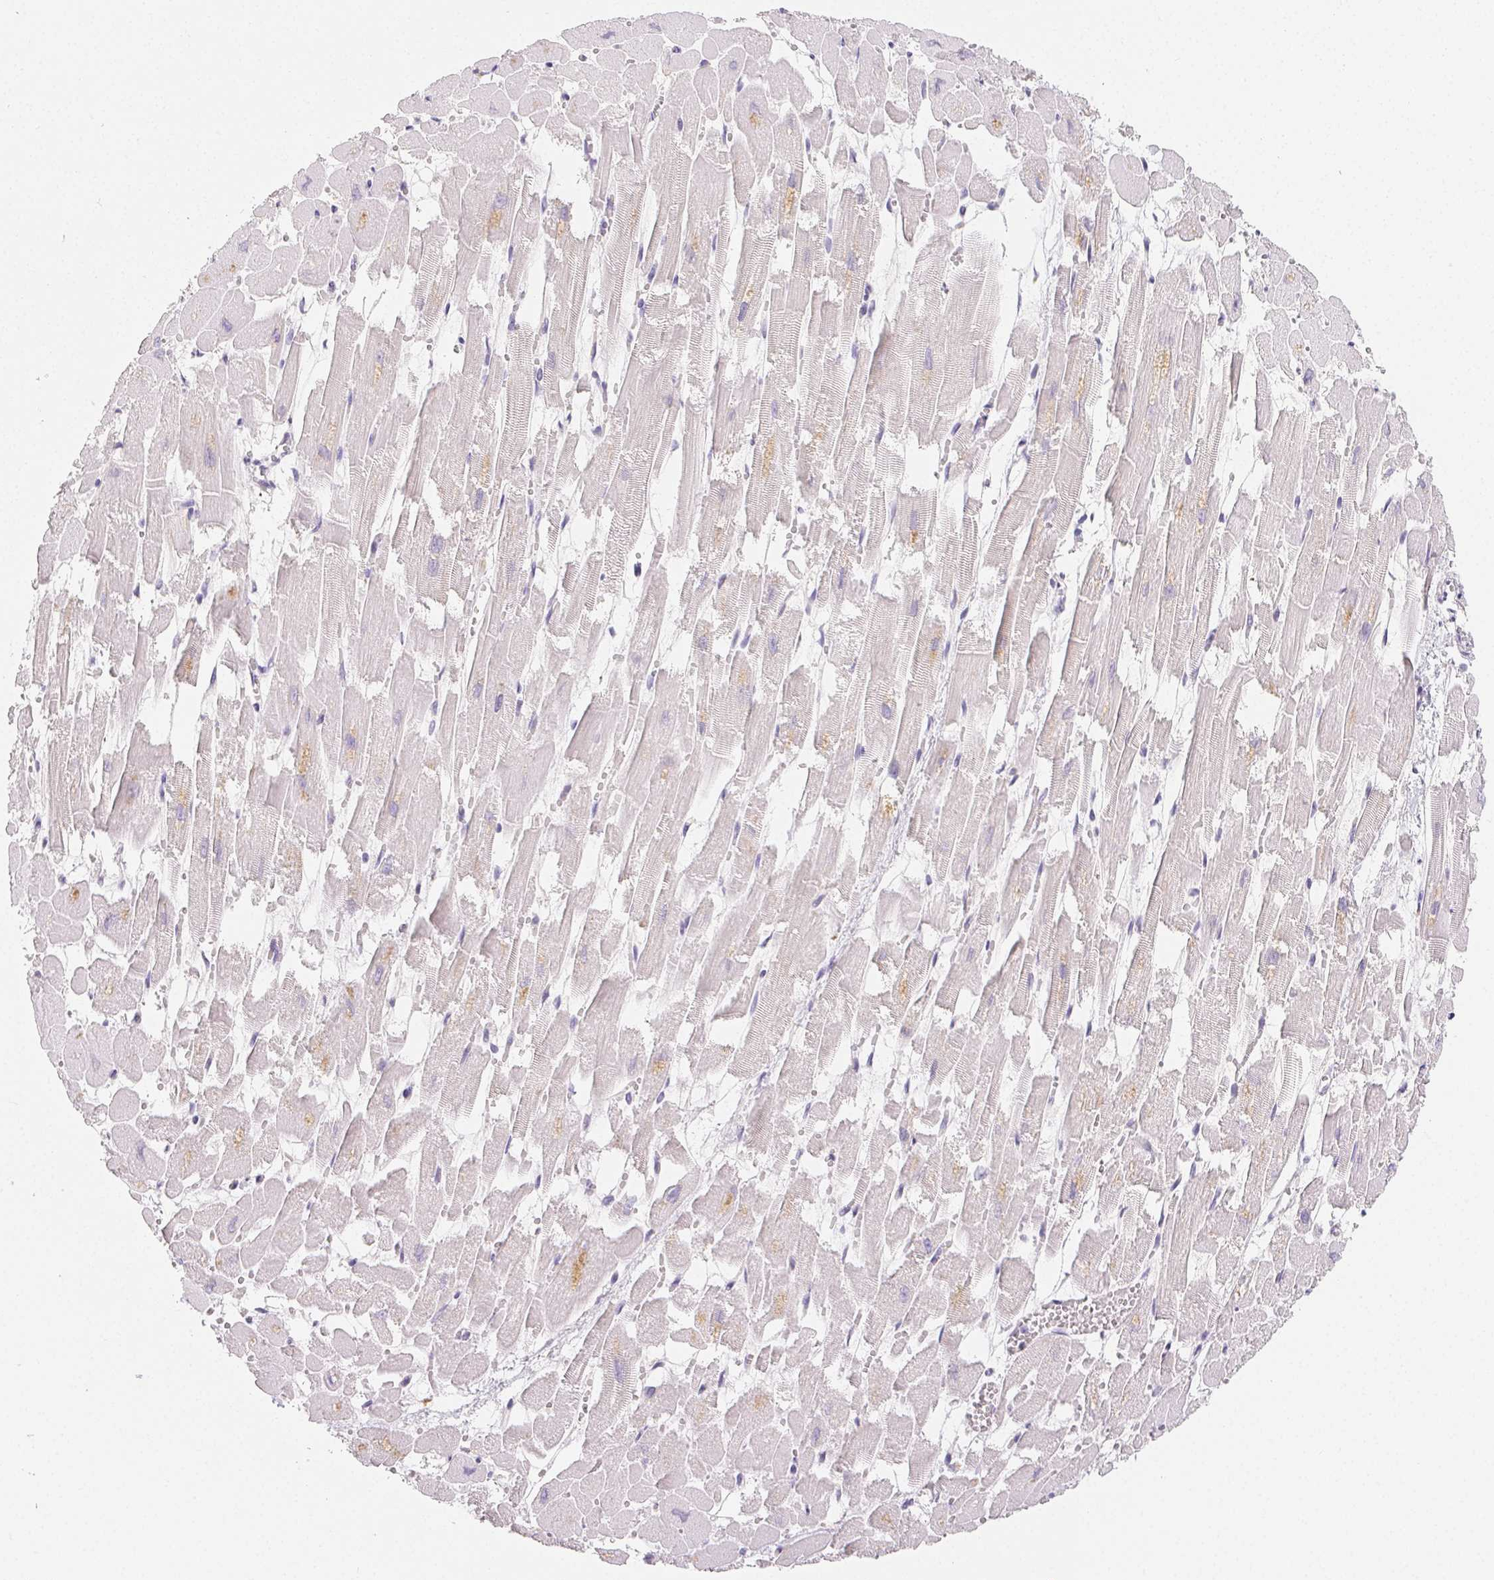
{"staining": {"intensity": "weak", "quantity": "<25%", "location": "cytoplasmic/membranous"}, "tissue": "heart muscle", "cell_type": "Cardiomyocytes", "image_type": "normal", "snomed": [{"axis": "morphology", "description": "Normal tissue, NOS"}, {"axis": "topography", "description": "Heart"}], "caption": "IHC image of benign heart muscle: human heart muscle stained with DAB (3,3'-diaminobenzidine) shows no significant protein staining in cardiomyocytes. (DAB (3,3'-diaminobenzidine) IHC visualized using brightfield microscopy, high magnification).", "gene": "MIOX", "patient": {"sex": "female", "age": 52}}